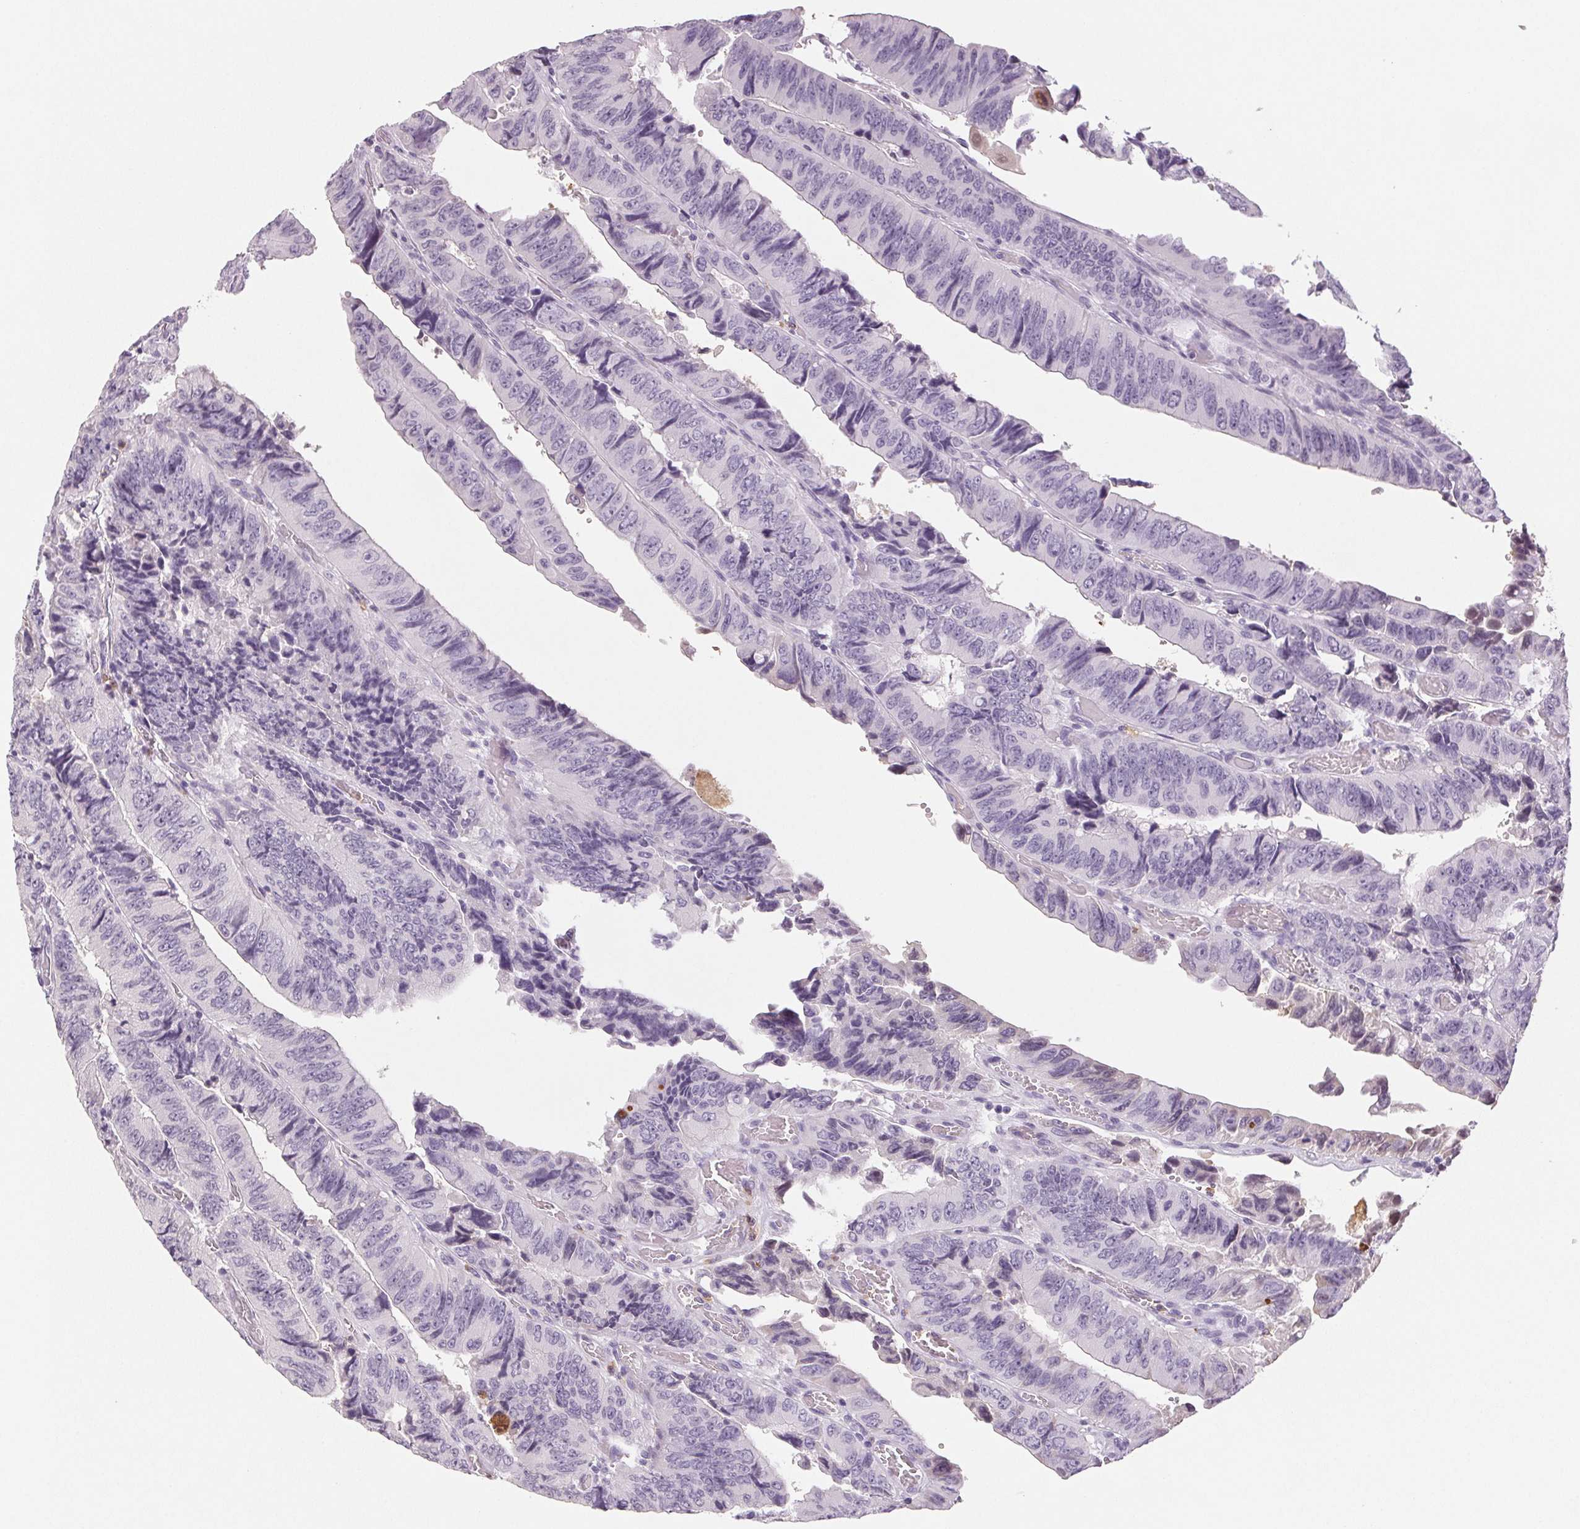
{"staining": {"intensity": "negative", "quantity": "none", "location": "none"}, "tissue": "colorectal cancer", "cell_type": "Tumor cells", "image_type": "cancer", "snomed": [{"axis": "morphology", "description": "Adenocarcinoma, NOS"}, {"axis": "topography", "description": "Colon"}], "caption": "The photomicrograph reveals no significant staining in tumor cells of adenocarcinoma (colorectal).", "gene": "LTF", "patient": {"sex": "female", "age": 84}}